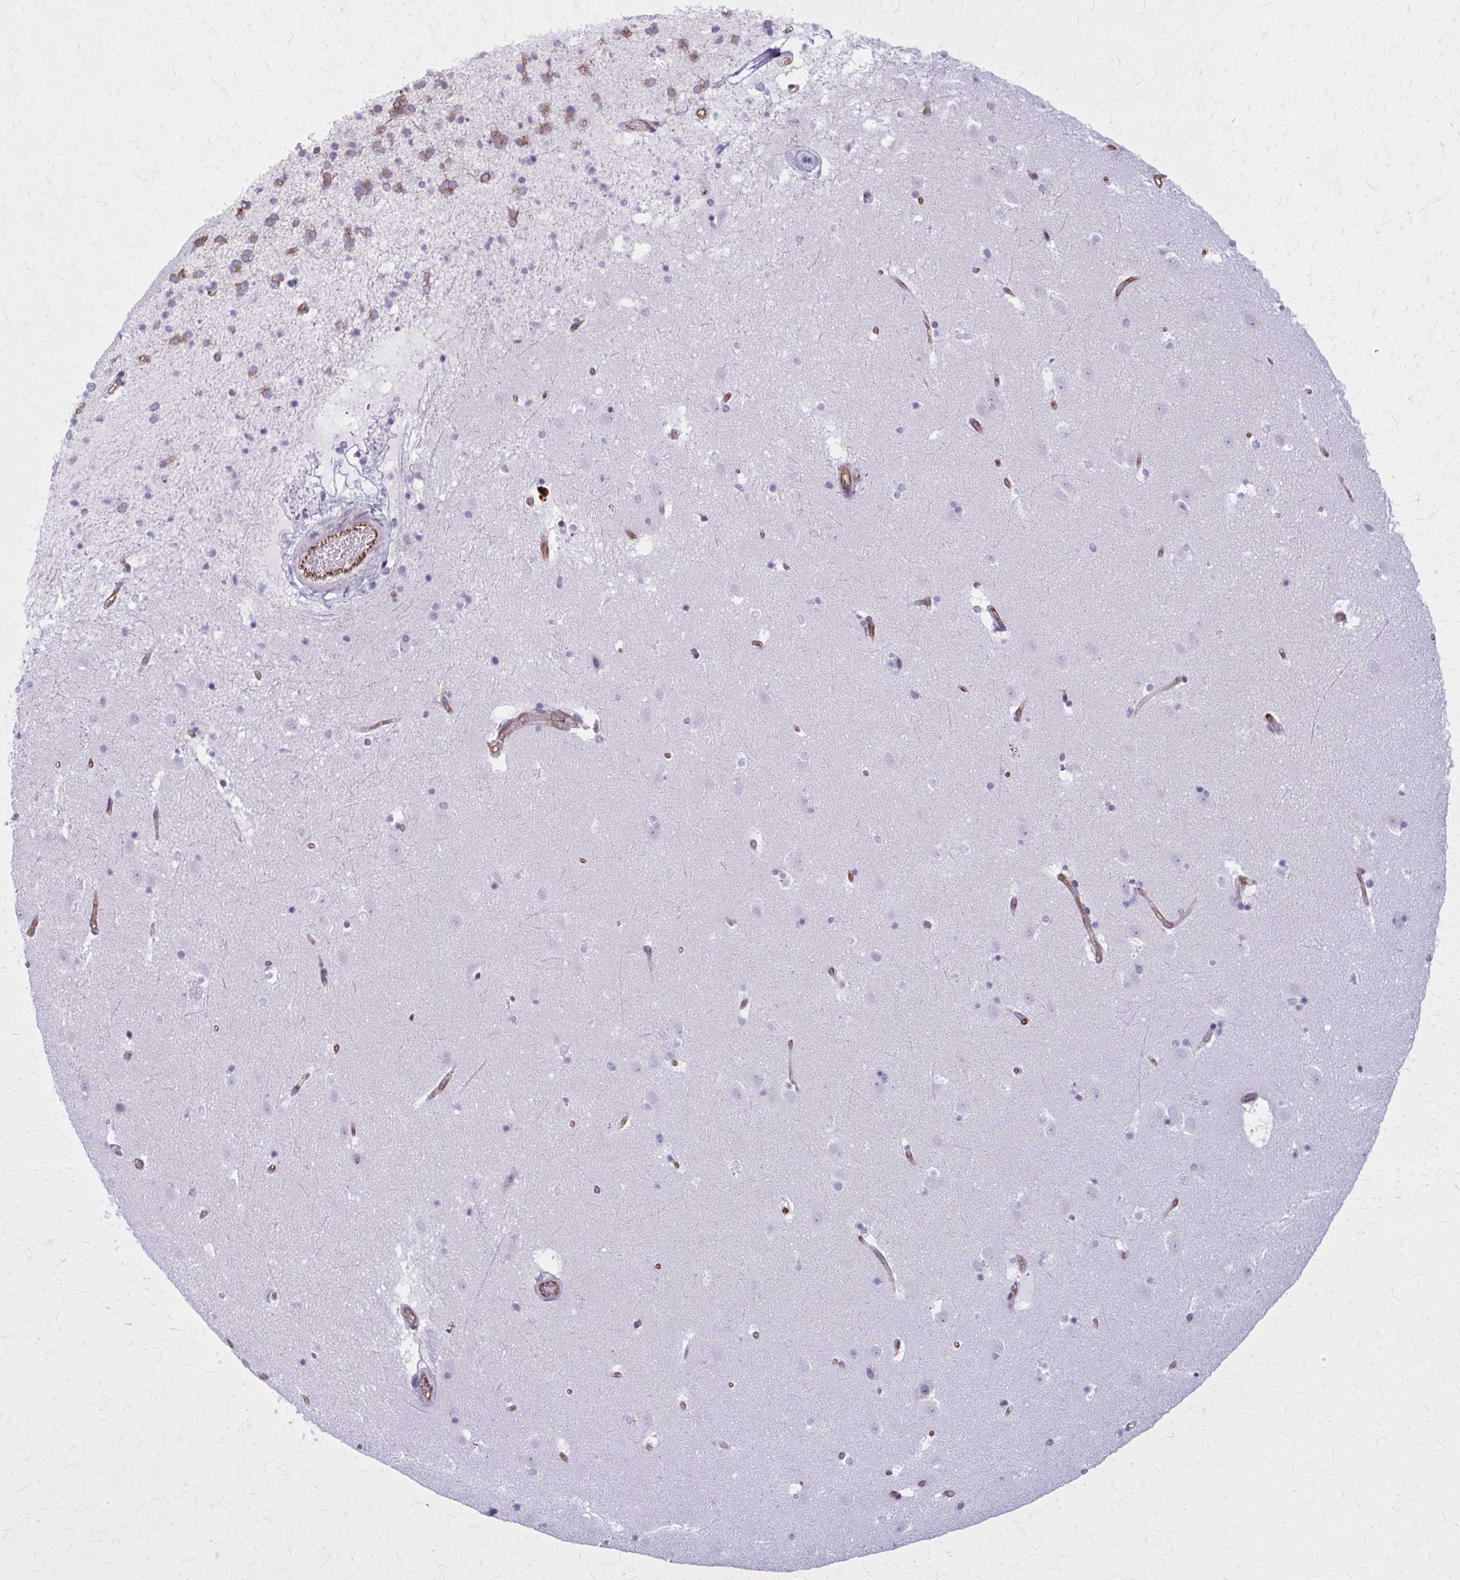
{"staining": {"intensity": "negative", "quantity": "none", "location": "none"}, "tissue": "caudate", "cell_type": "Glial cells", "image_type": "normal", "snomed": [{"axis": "morphology", "description": "Normal tissue, NOS"}, {"axis": "topography", "description": "Lateral ventricle wall"}], "caption": "DAB immunohistochemical staining of normal human caudate demonstrates no significant expression in glial cells.", "gene": "ZDHHC7", "patient": {"sex": "male", "age": 37}}